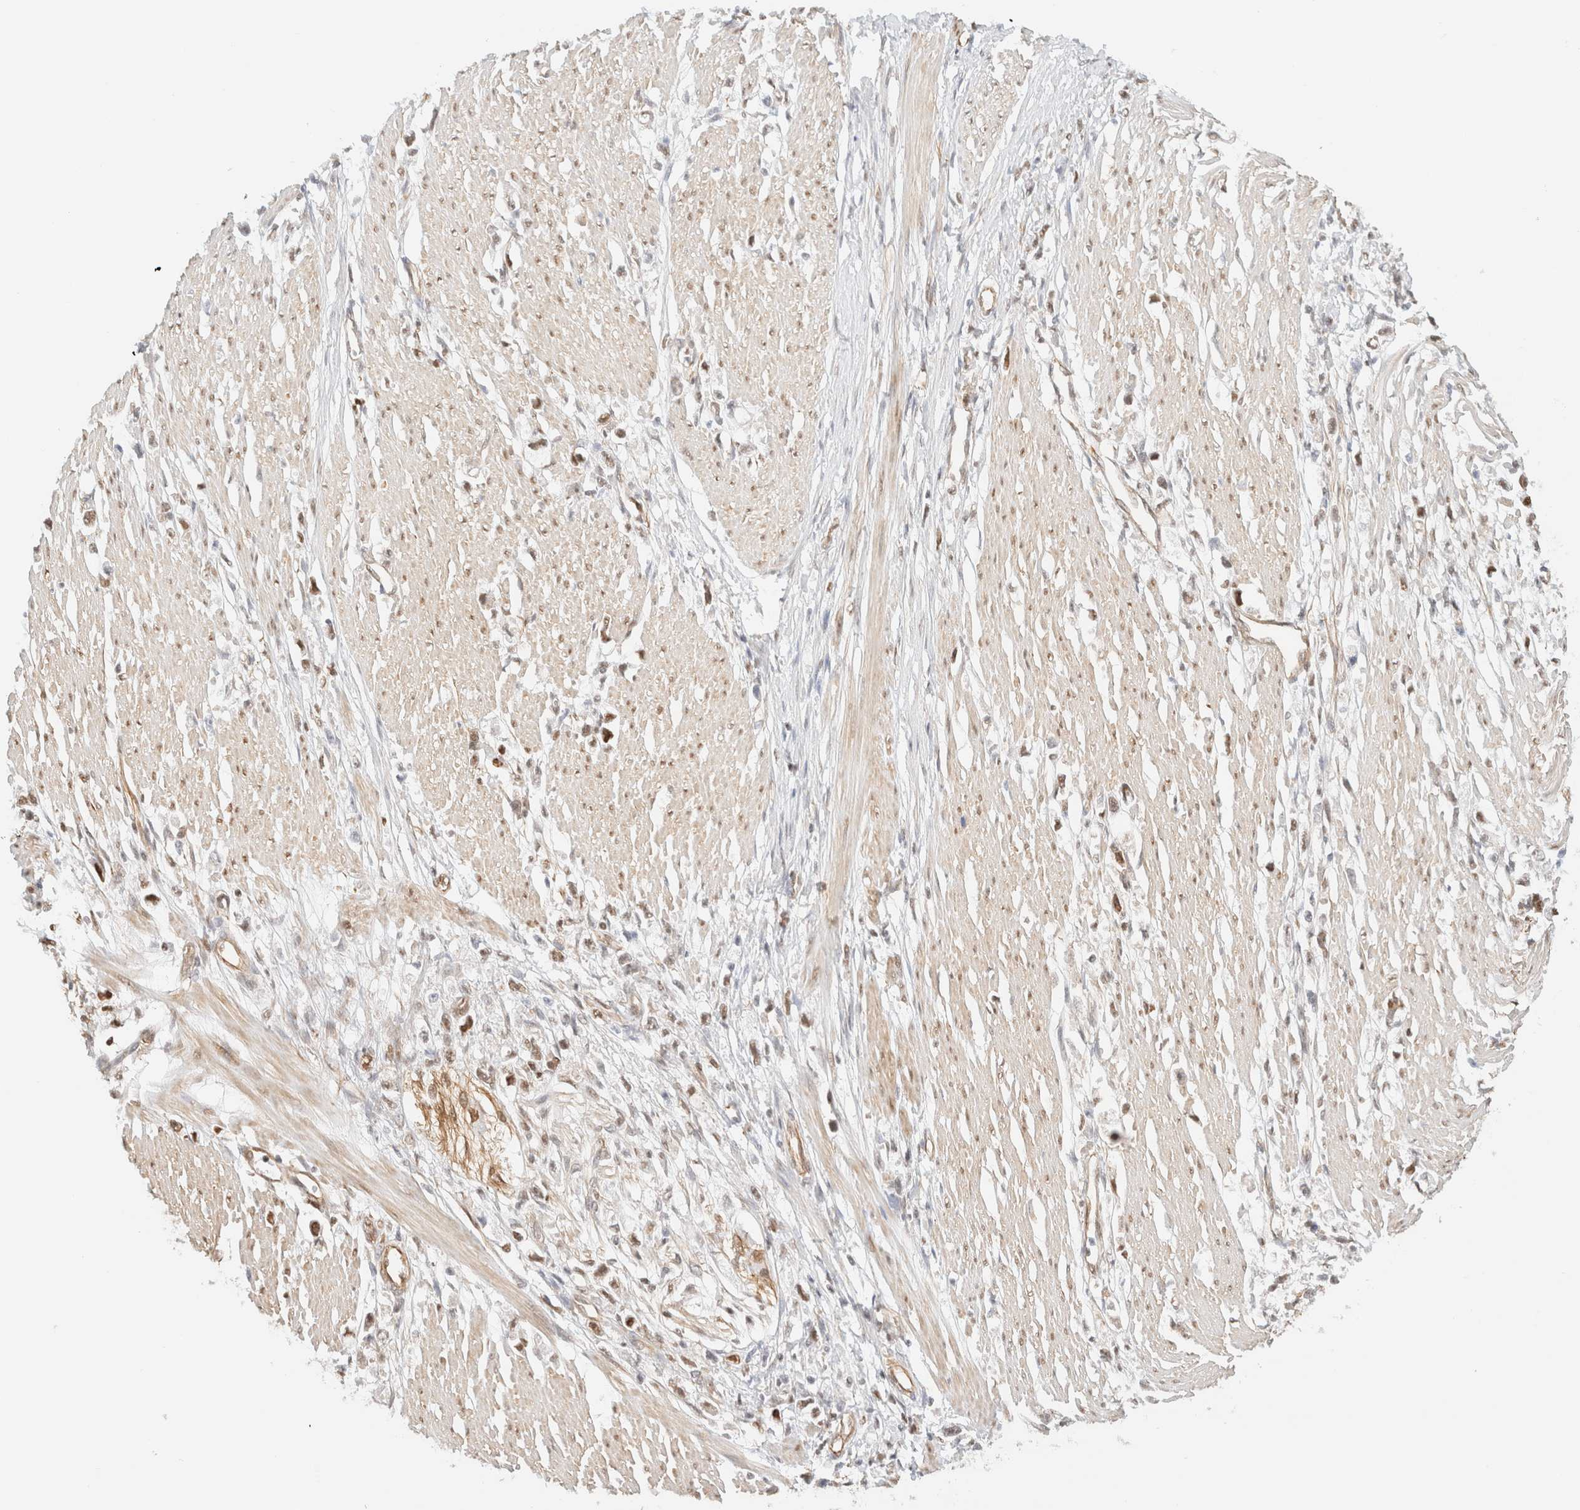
{"staining": {"intensity": "moderate", "quantity": ">75%", "location": "nuclear"}, "tissue": "stomach cancer", "cell_type": "Tumor cells", "image_type": "cancer", "snomed": [{"axis": "morphology", "description": "Adenocarcinoma, NOS"}, {"axis": "topography", "description": "Stomach"}], "caption": "Protein analysis of adenocarcinoma (stomach) tissue exhibits moderate nuclear positivity in about >75% of tumor cells. (DAB (3,3'-diaminobenzidine) IHC with brightfield microscopy, high magnification).", "gene": "ARID5A", "patient": {"sex": "female", "age": 59}}